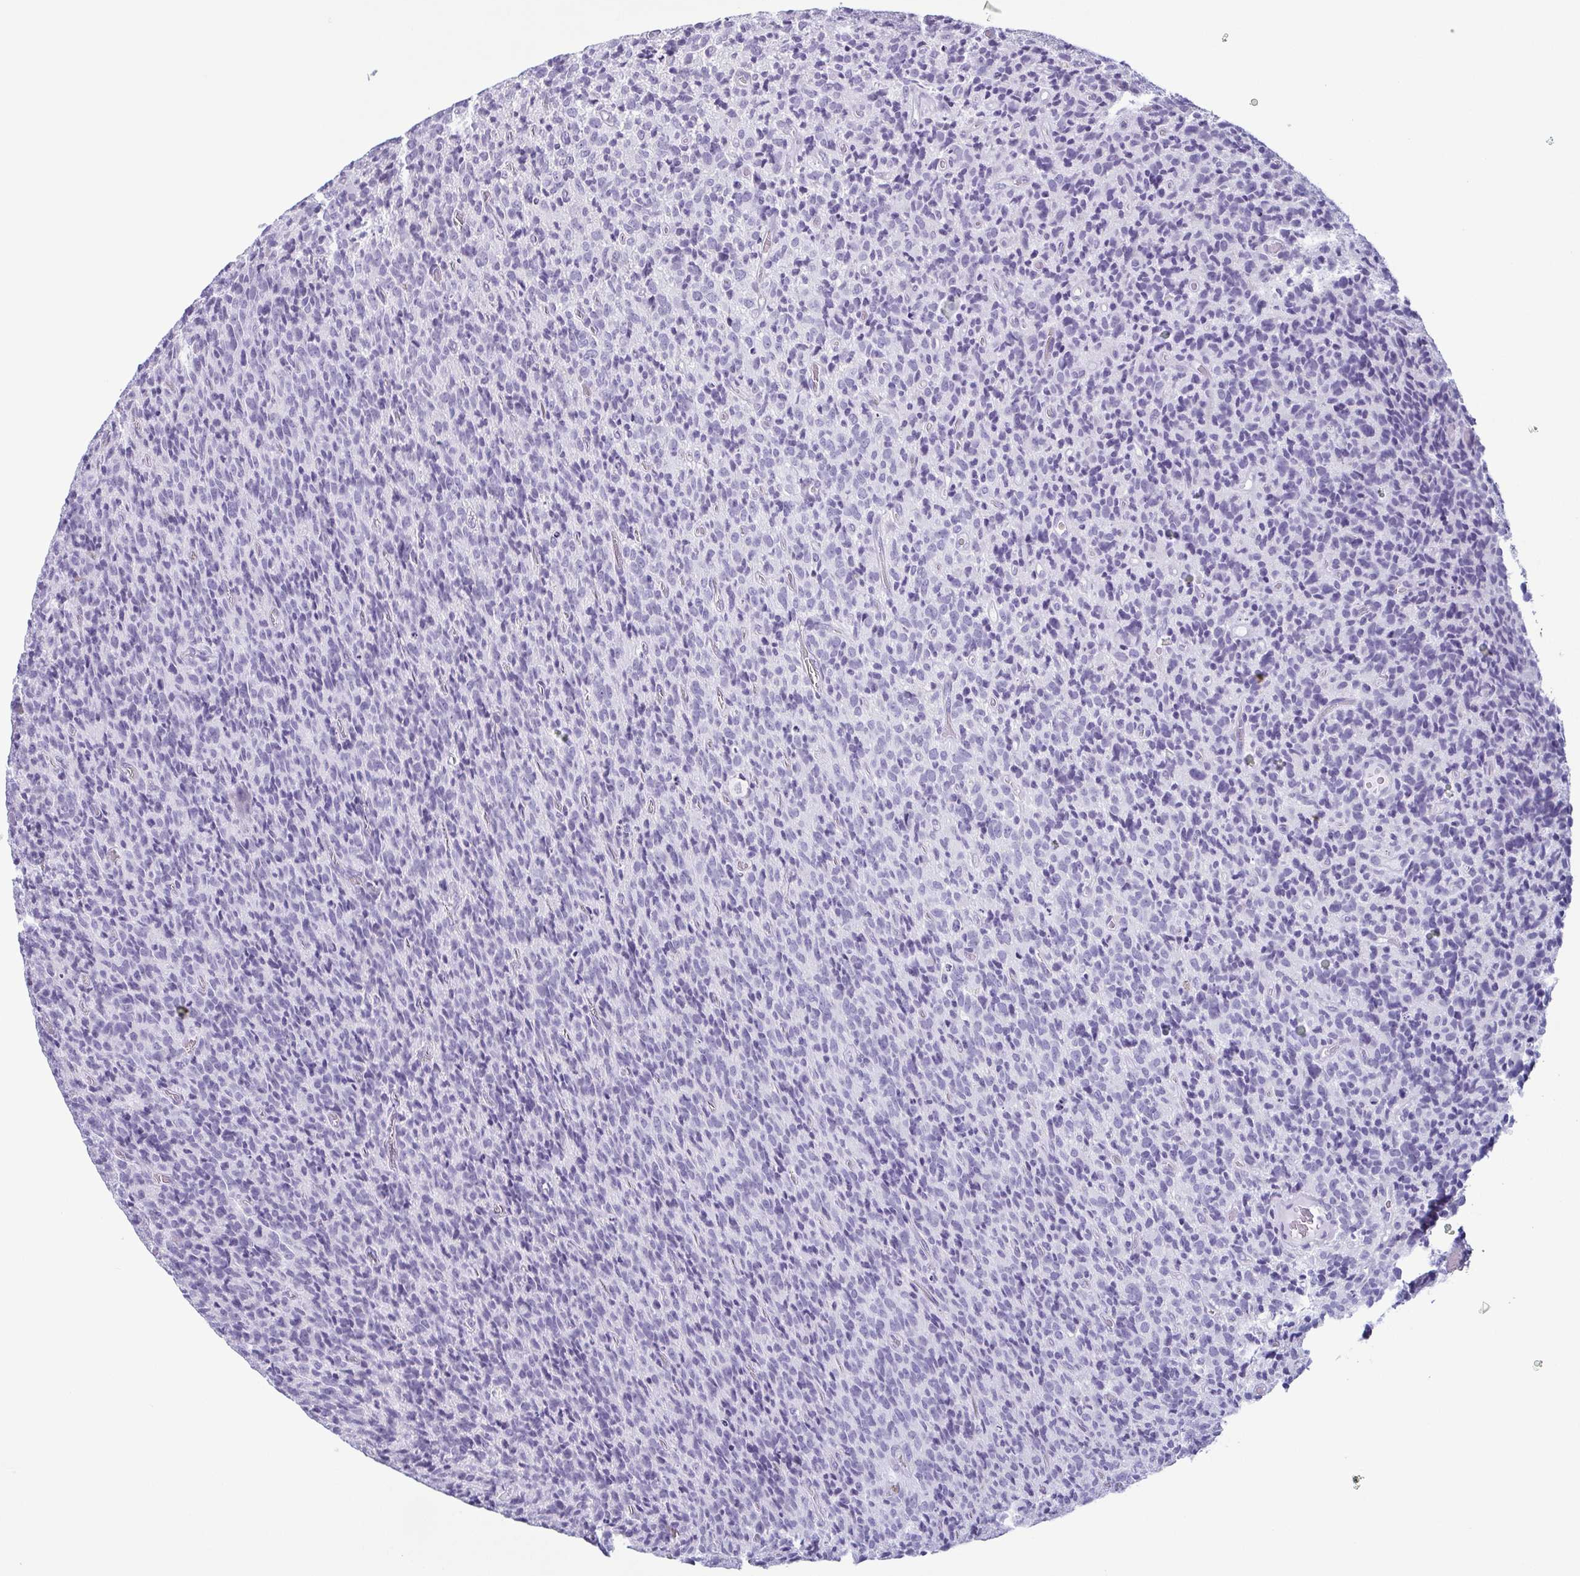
{"staining": {"intensity": "negative", "quantity": "none", "location": "none"}, "tissue": "glioma", "cell_type": "Tumor cells", "image_type": "cancer", "snomed": [{"axis": "morphology", "description": "Glioma, malignant, High grade"}, {"axis": "topography", "description": "Brain"}], "caption": "IHC micrograph of neoplastic tissue: human high-grade glioma (malignant) stained with DAB (3,3'-diaminobenzidine) displays no significant protein expression in tumor cells.", "gene": "KRT78", "patient": {"sex": "male", "age": 76}}